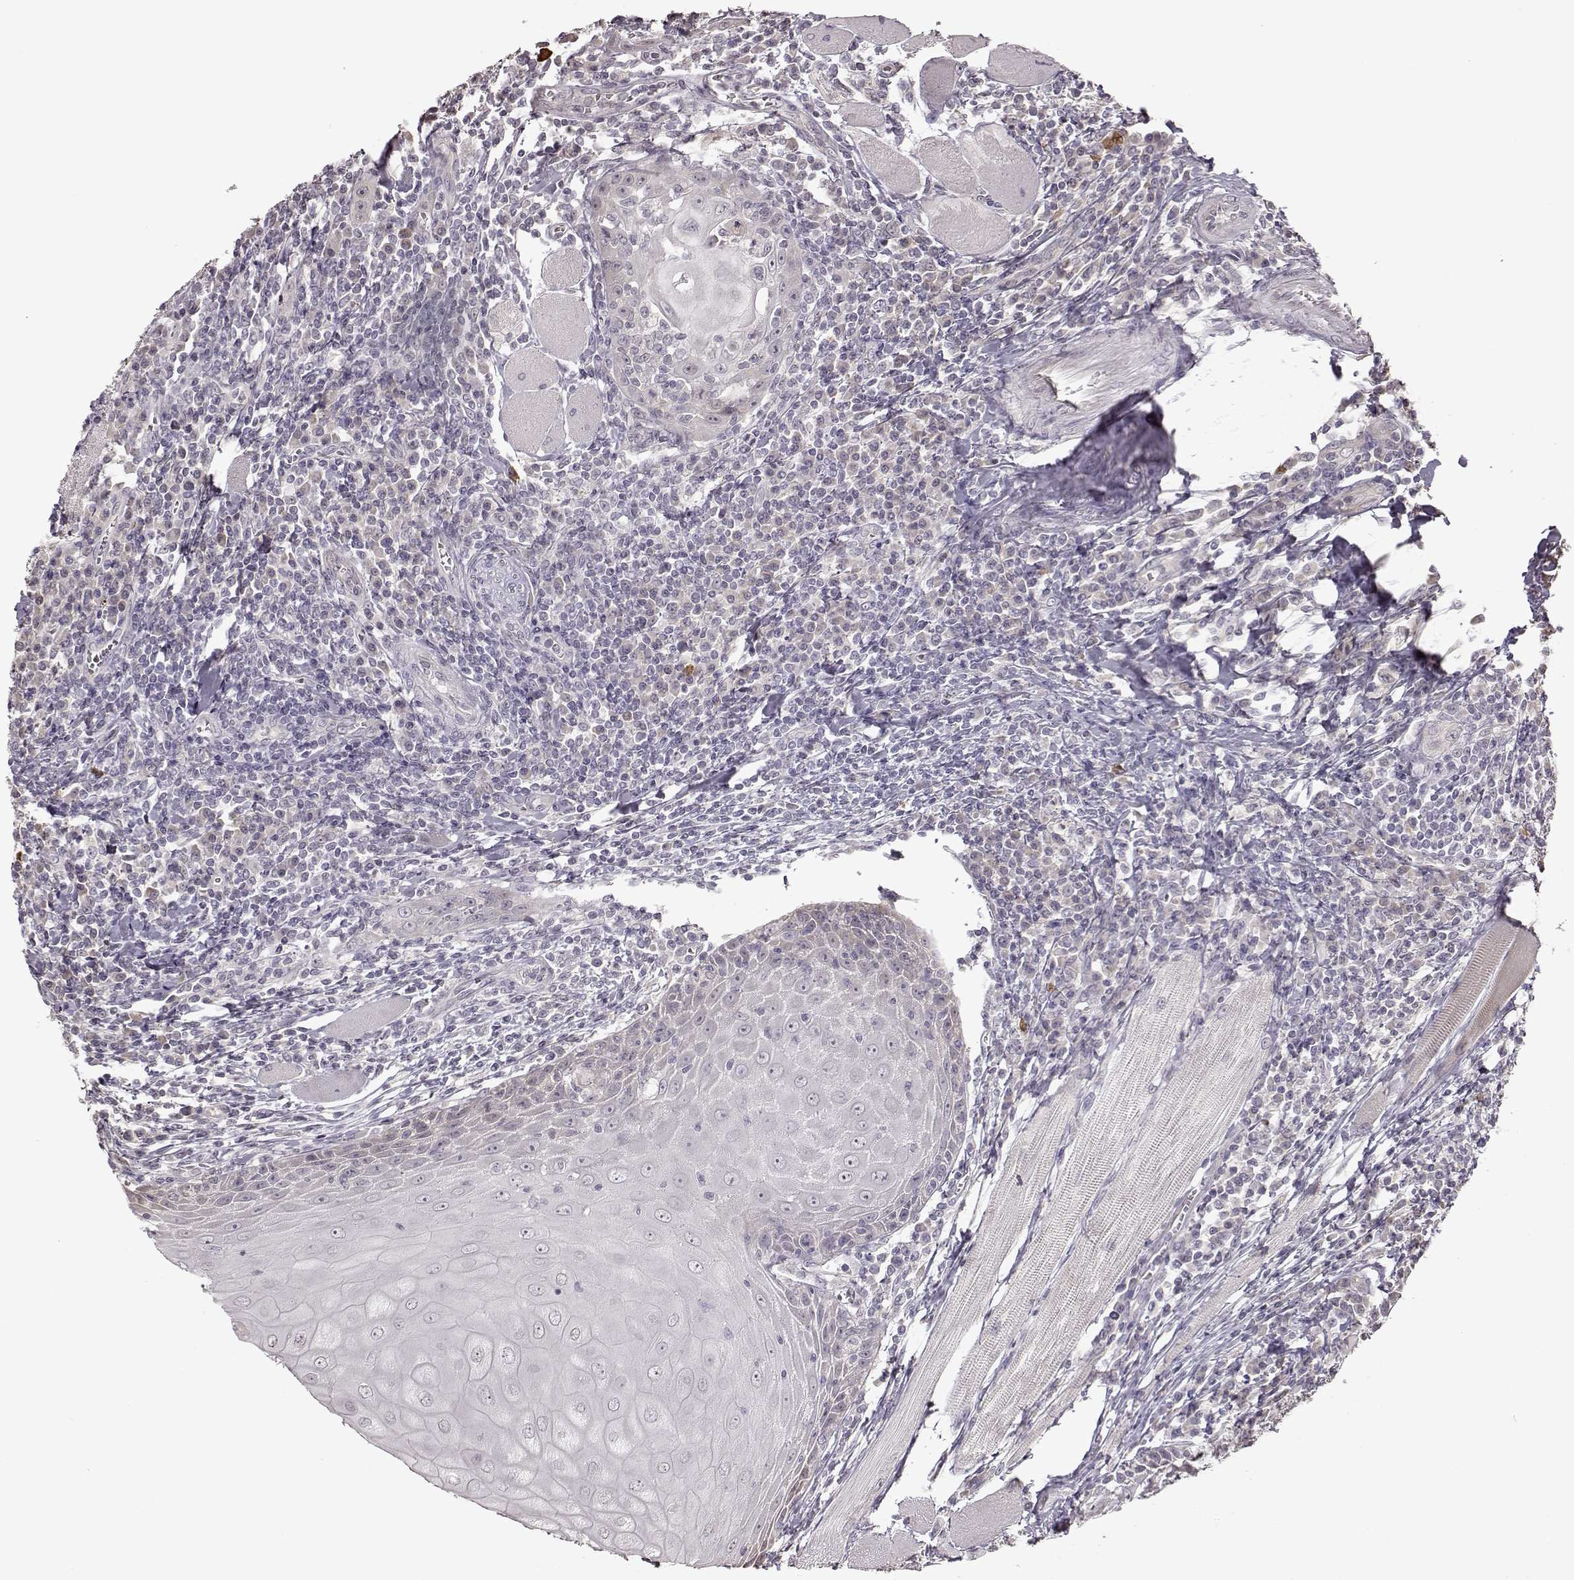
{"staining": {"intensity": "negative", "quantity": "none", "location": "none"}, "tissue": "head and neck cancer", "cell_type": "Tumor cells", "image_type": "cancer", "snomed": [{"axis": "morphology", "description": "Normal tissue, NOS"}, {"axis": "morphology", "description": "Squamous cell carcinoma, NOS"}, {"axis": "topography", "description": "Oral tissue"}, {"axis": "topography", "description": "Head-Neck"}], "caption": "Immunohistochemistry histopathology image of head and neck squamous cell carcinoma stained for a protein (brown), which exhibits no expression in tumor cells.", "gene": "CRB1", "patient": {"sex": "male", "age": 52}}